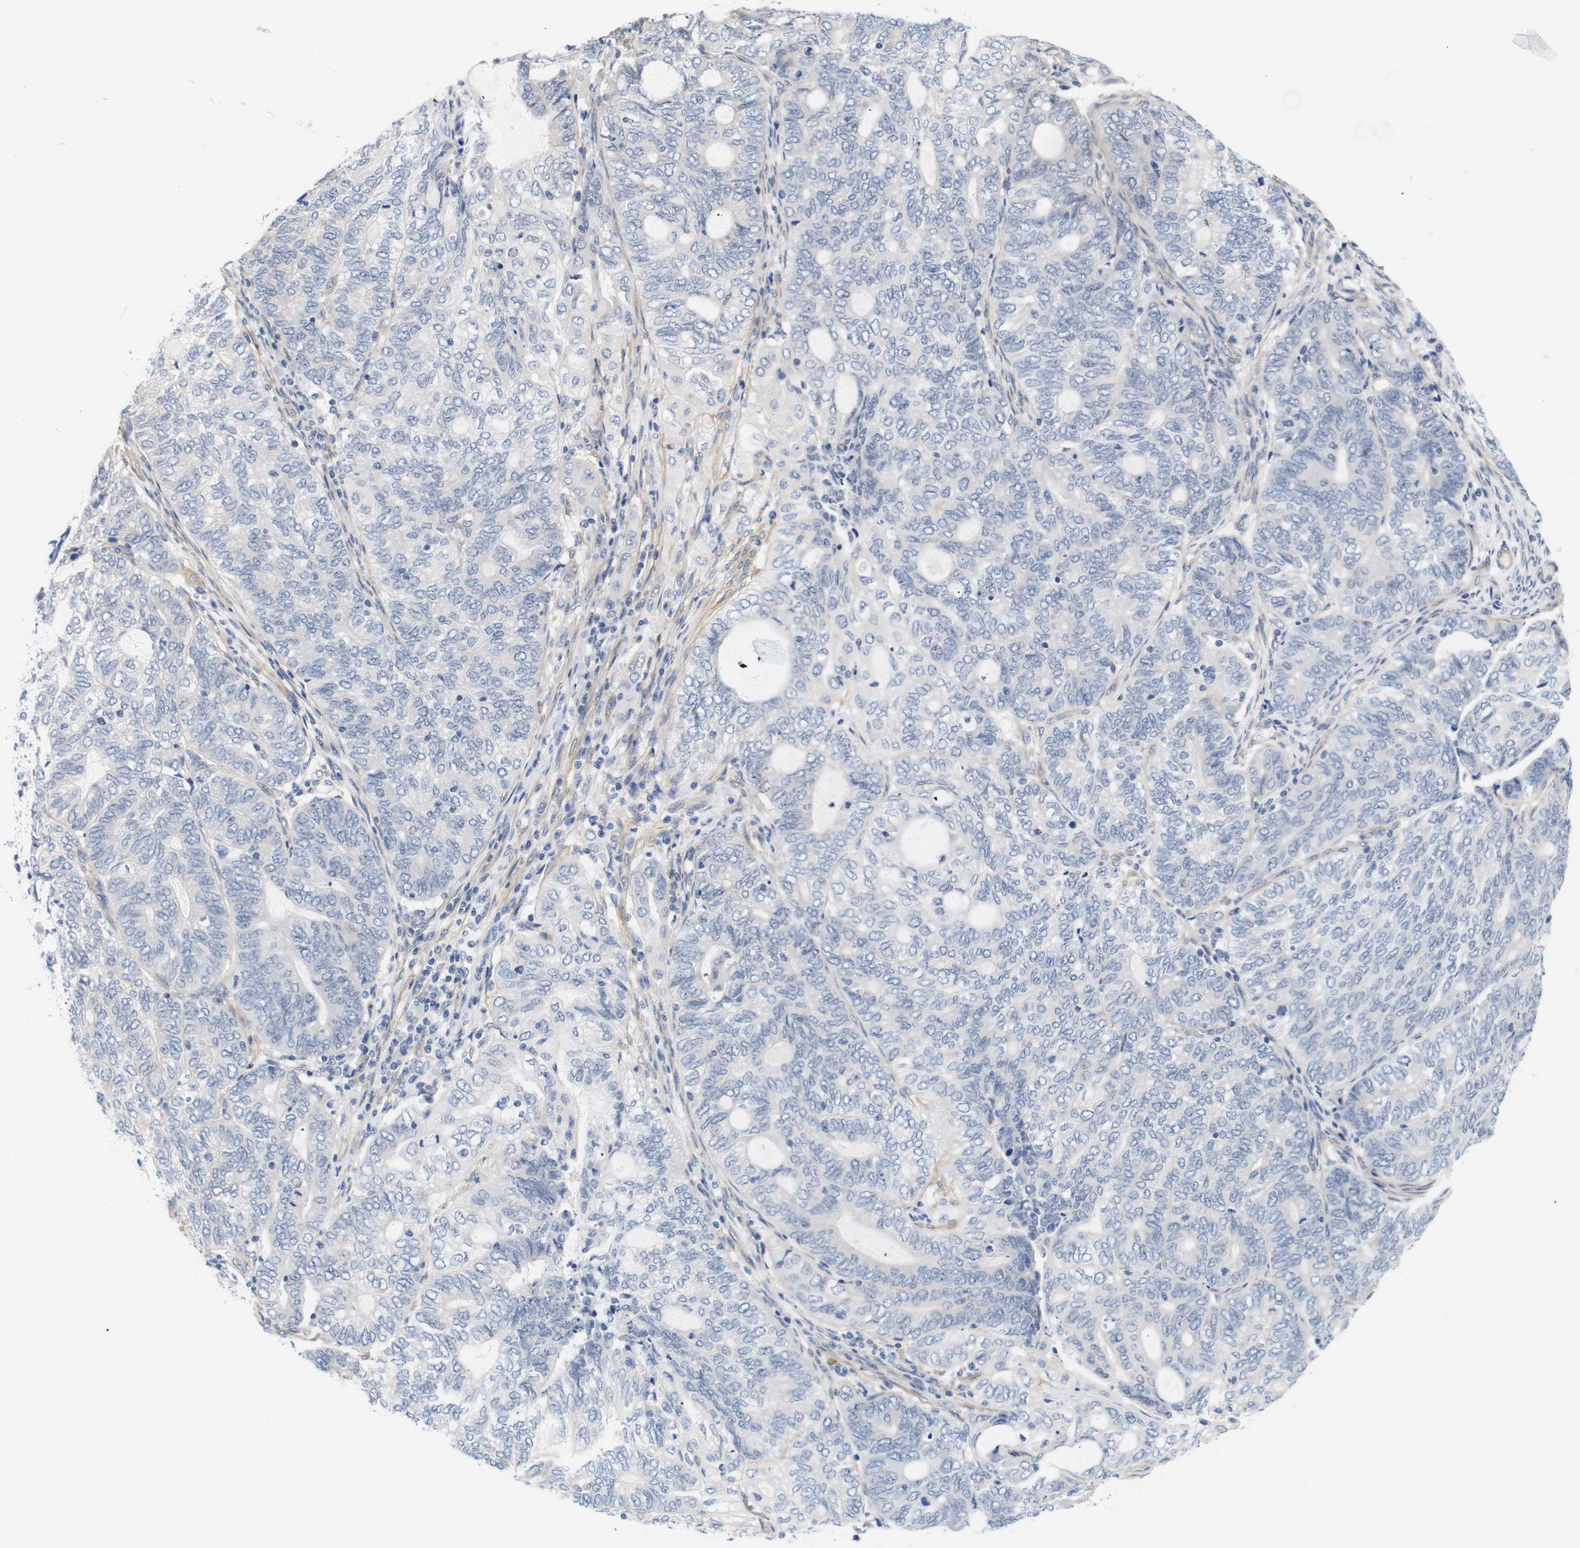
{"staining": {"intensity": "negative", "quantity": "none", "location": "none"}, "tissue": "endometrial cancer", "cell_type": "Tumor cells", "image_type": "cancer", "snomed": [{"axis": "morphology", "description": "Adenocarcinoma, NOS"}, {"axis": "topography", "description": "Uterus"}, {"axis": "topography", "description": "Endometrium"}], "caption": "Tumor cells show no significant protein expression in endometrial cancer (adenocarcinoma).", "gene": "STMN3", "patient": {"sex": "female", "age": 70}}